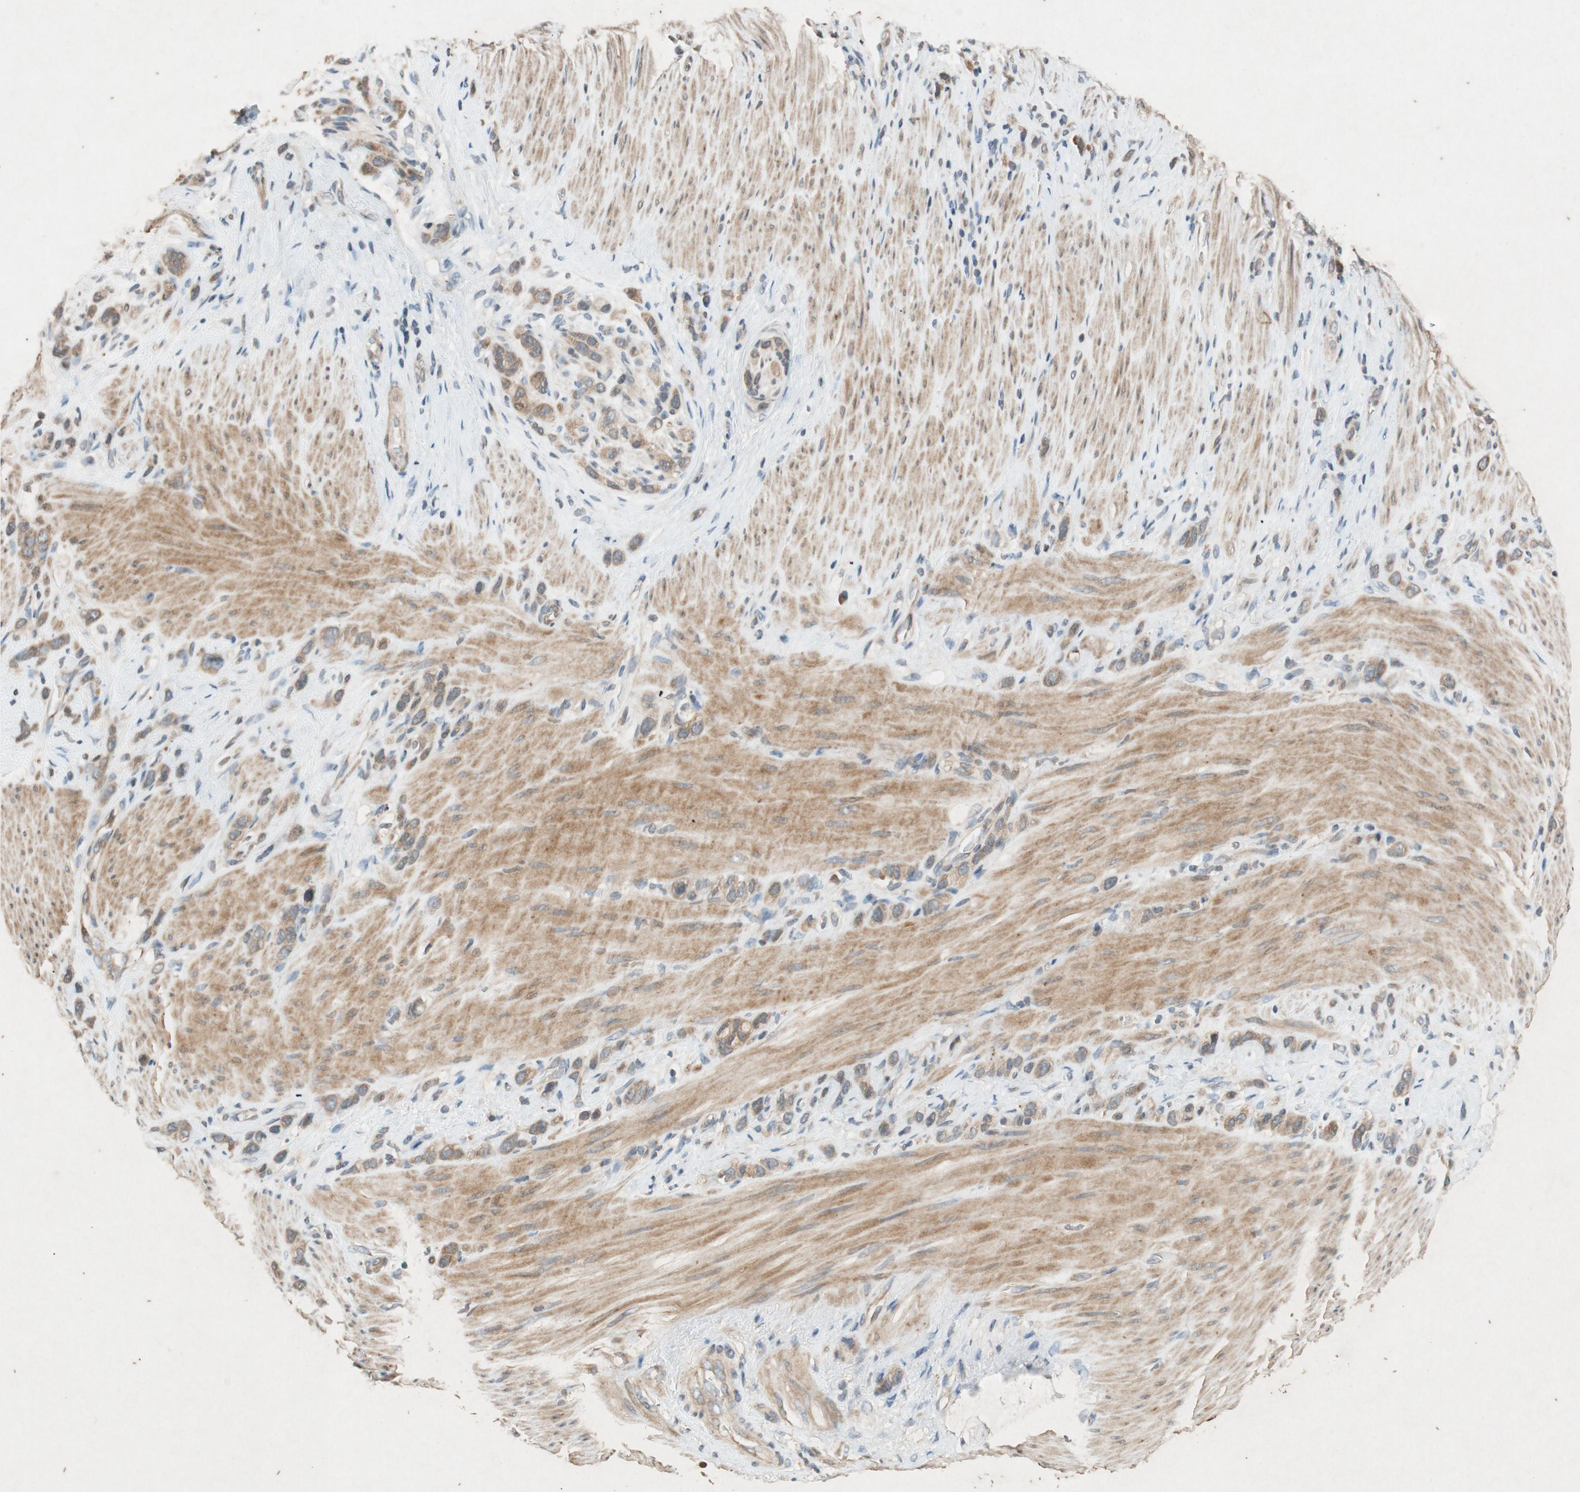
{"staining": {"intensity": "moderate", "quantity": ">75%", "location": "cytoplasmic/membranous"}, "tissue": "stomach cancer", "cell_type": "Tumor cells", "image_type": "cancer", "snomed": [{"axis": "morphology", "description": "Normal tissue, NOS"}, {"axis": "morphology", "description": "Adenocarcinoma, NOS"}, {"axis": "morphology", "description": "Adenocarcinoma, High grade"}, {"axis": "topography", "description": "Stomach, upper"}, {"axis": "topography", "description": "Stomach"}], "caption": "DAB (3,3'-diaminobenzidine) immunohistochemical staining of stomach cancer displays moderate cytoplasmic/membranous protein staining in about >75% of tumor cells.", "gene": "ATP2C1", "patient": {"sex": "female", "age": 65}}